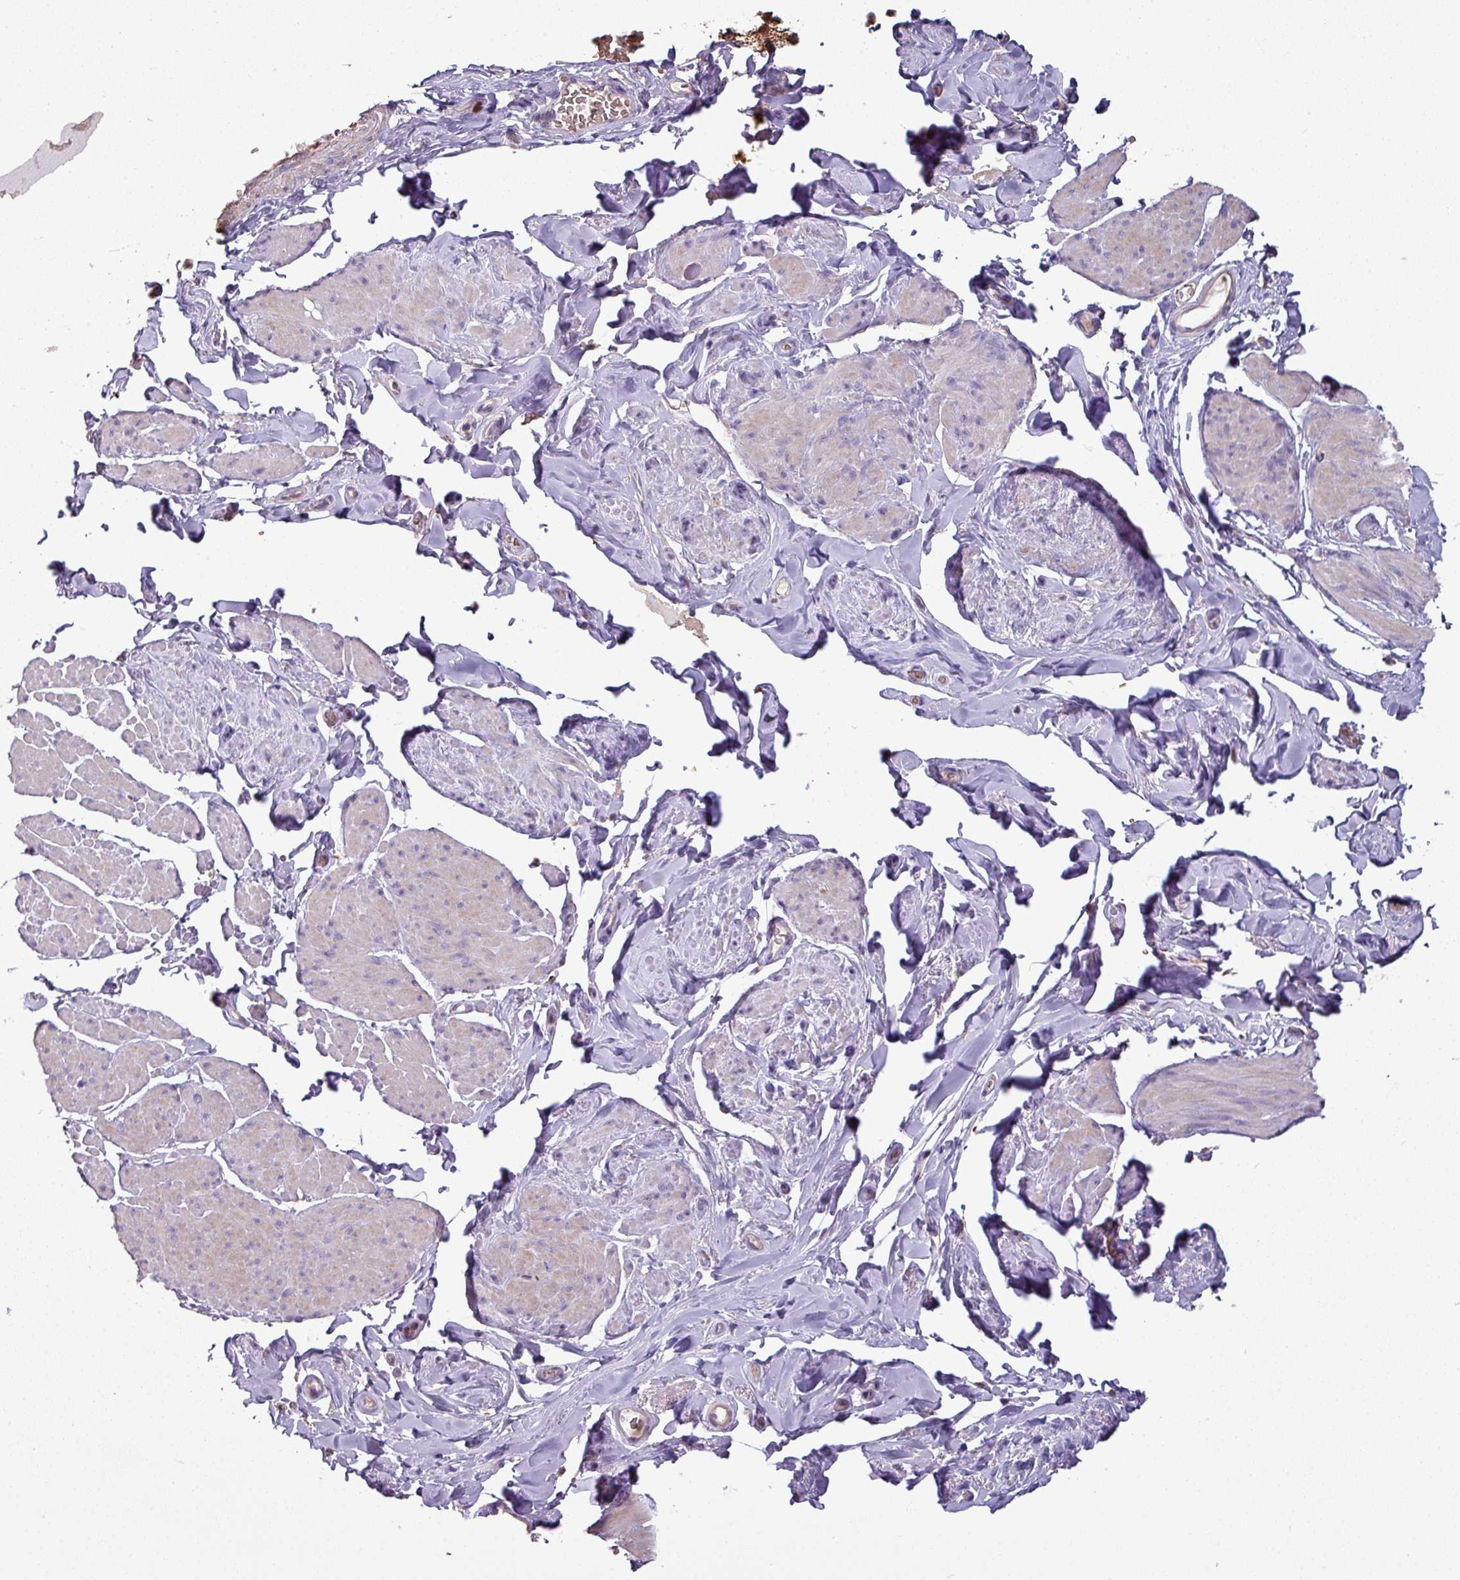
{"staining": {"intensity": "negative", "quantity": "none", "location": "none"}, "tissue": "smooth muscle", "cell_type": "Smooth muscle cells", "image_type": "normal", "snomed": [{"axis": "morphology", "description": "Normal tissue, NOS"}, {"axis": "topography", "description": "Smooth muscle"}, {"axis": "topography", "description": "Peripheral nerve tissue"}], "caption": "The micrograph reveals no significant staining in smooth muscle cells of smooth muscle.", "gene": "NHSL2", "patient": {"sex": "male", "age": 69}}